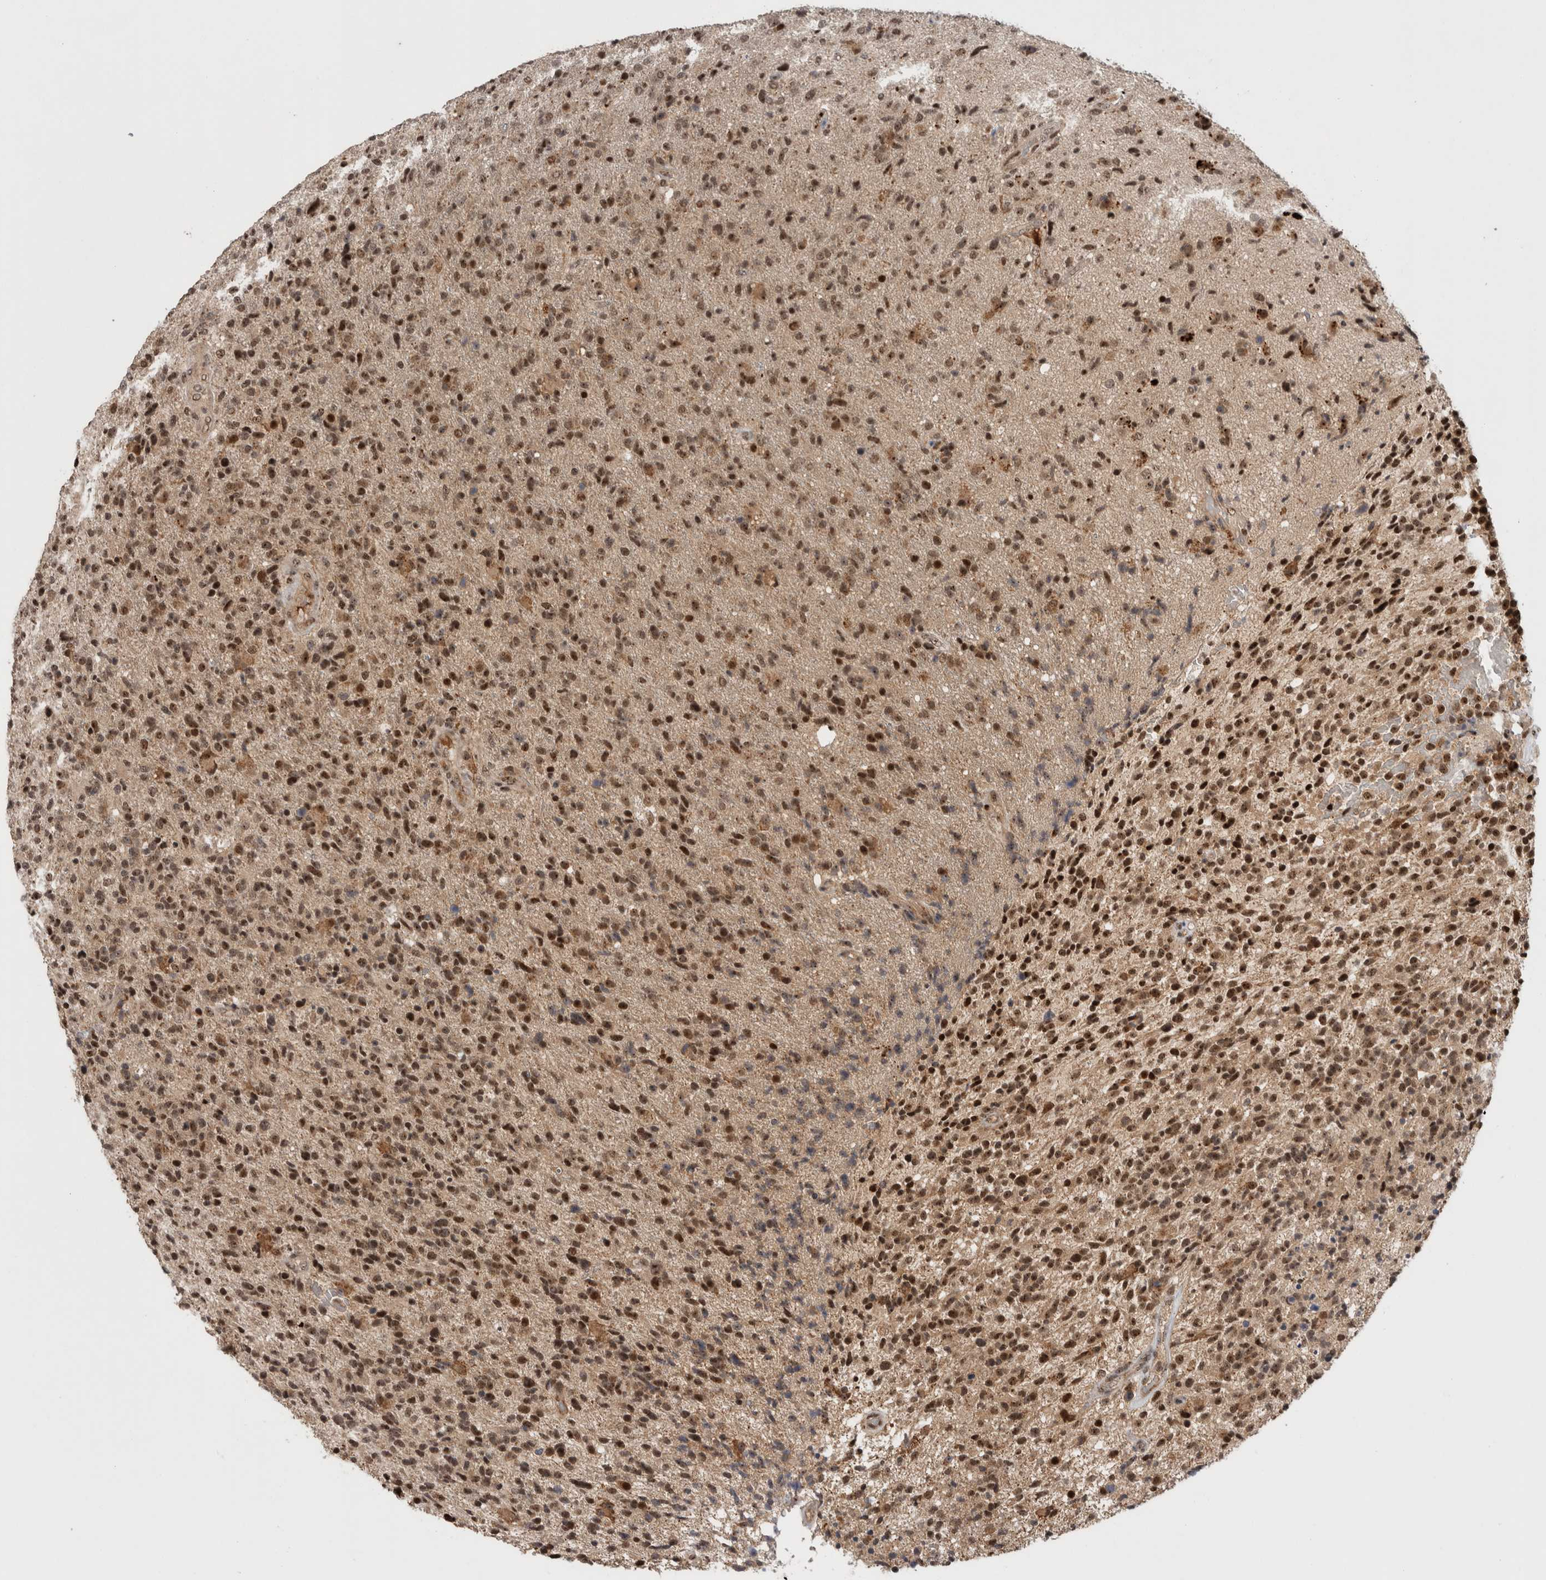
{"staining": {"intensity": "moderate", "quantity": ">75%", "location": "nuclear"}, "tissue": "glioma", "cell_type": "Tumor cells", "image_type": "cancer", "snomed": [{"axis": "morphology", "description": "Glioma, malignant, High grade"}, {"axis": "topography", "description": "Brain"}], "caption": "This is an image of immunohistochemistry staining of malignant high-grade glioma, which shows moderate expression in the nuclear of tumor cells.", "gene": "MPHOSPH6", "patient": {"sex": "male", "age": 72}}